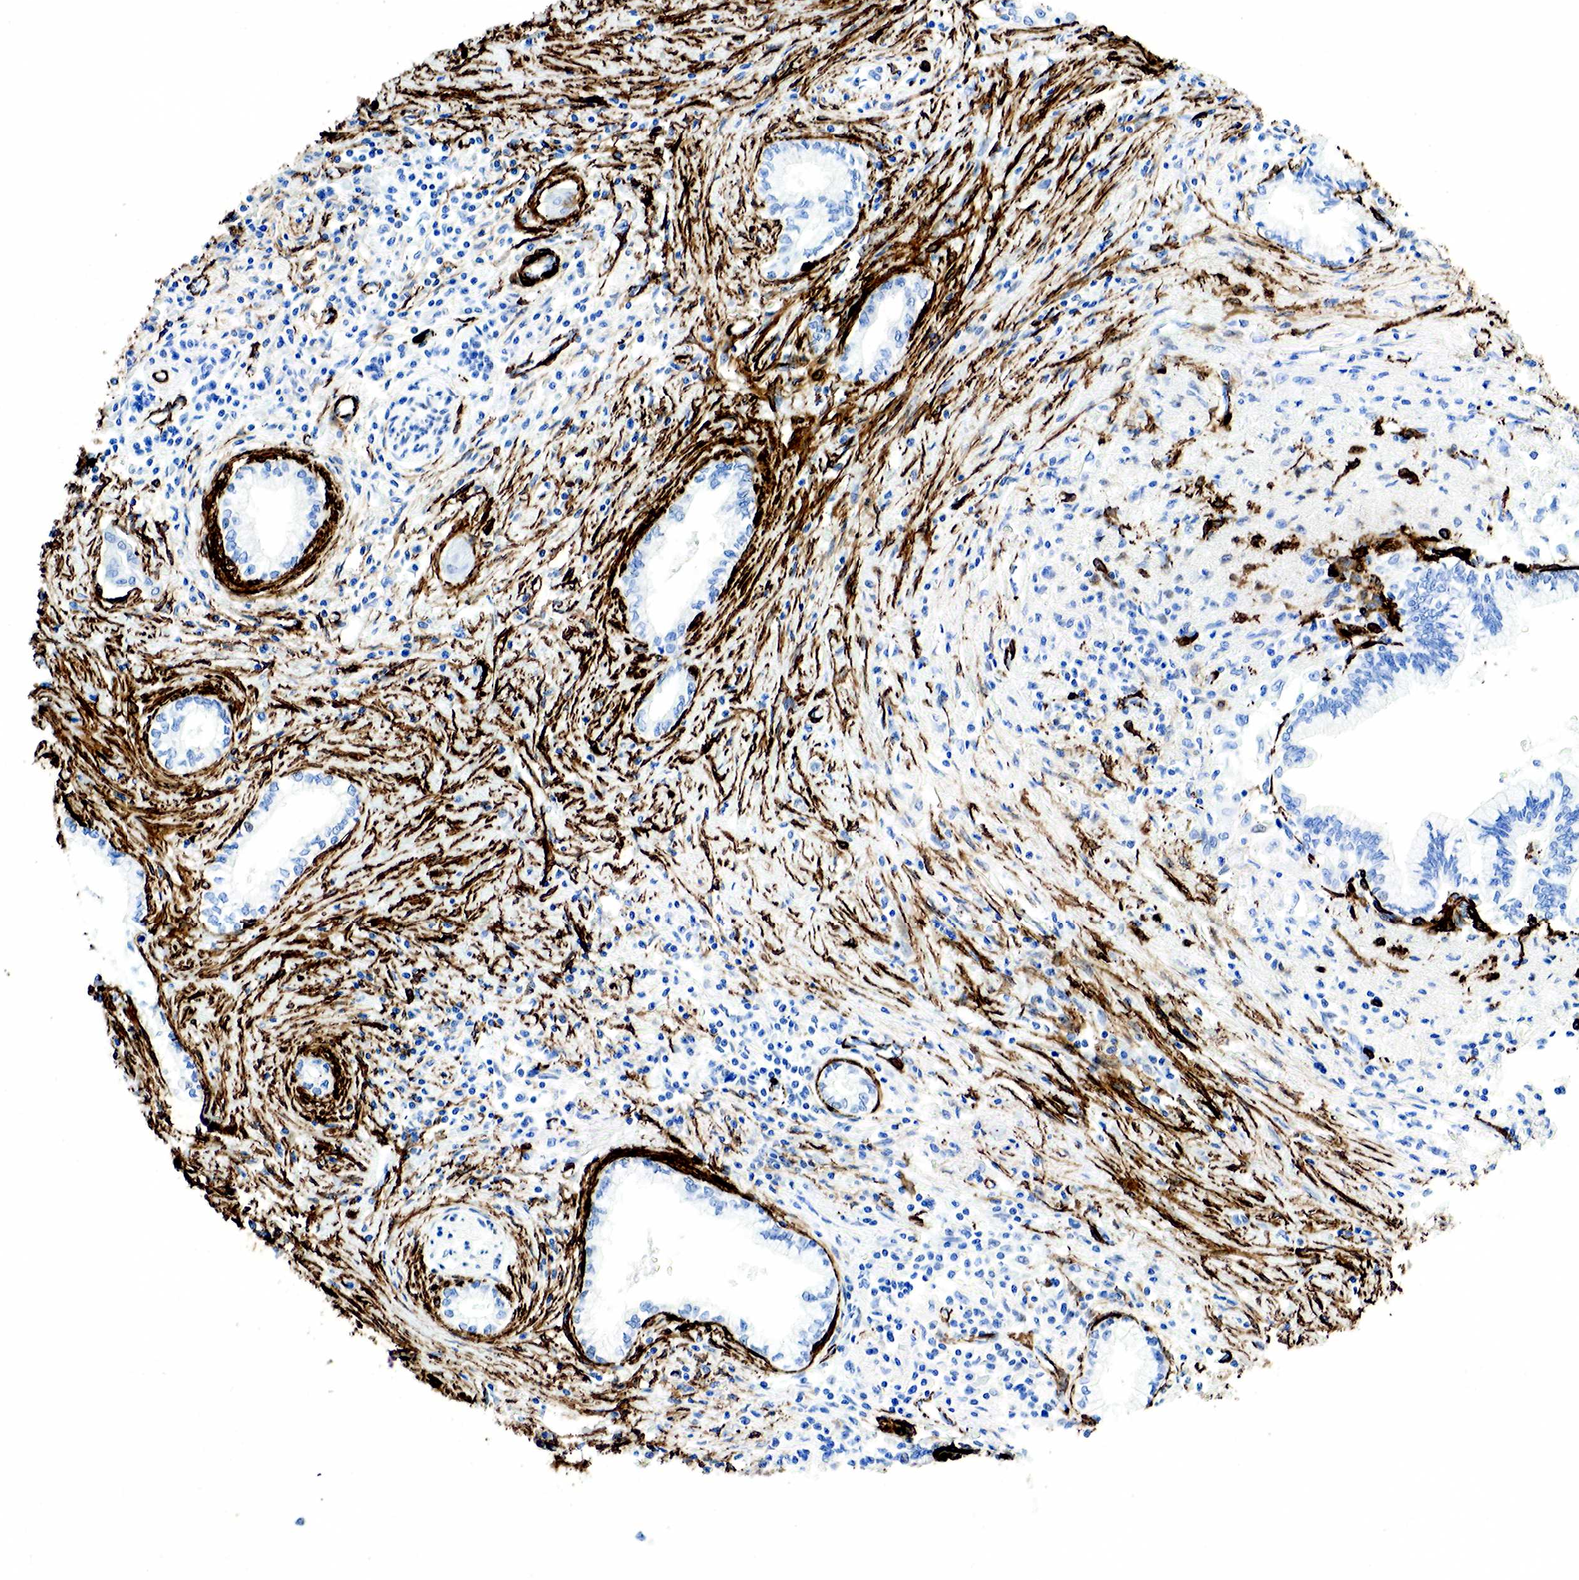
{"staining": {"intensity": "negative", "quantity": "none", "location": "none"}, "tissue": "pancreatic cancer", "cell_type": "Tumor cells", "image_type": "cancer", "snomed": [{"axis": "morphology", "description": "Adenocarcinoma, NOS"}, {"axis": "topography", "description": "Pancreas"}], "caption": "Immunohistochemical staining of human pancreatic adenocarcinoma shows no significant staining in tumor cells. (Brightfield microscopy of DAB immunohistochemistry at high magnification).", "gene": "ACTA2", "patient": {"sex": "female", "age": 64}}